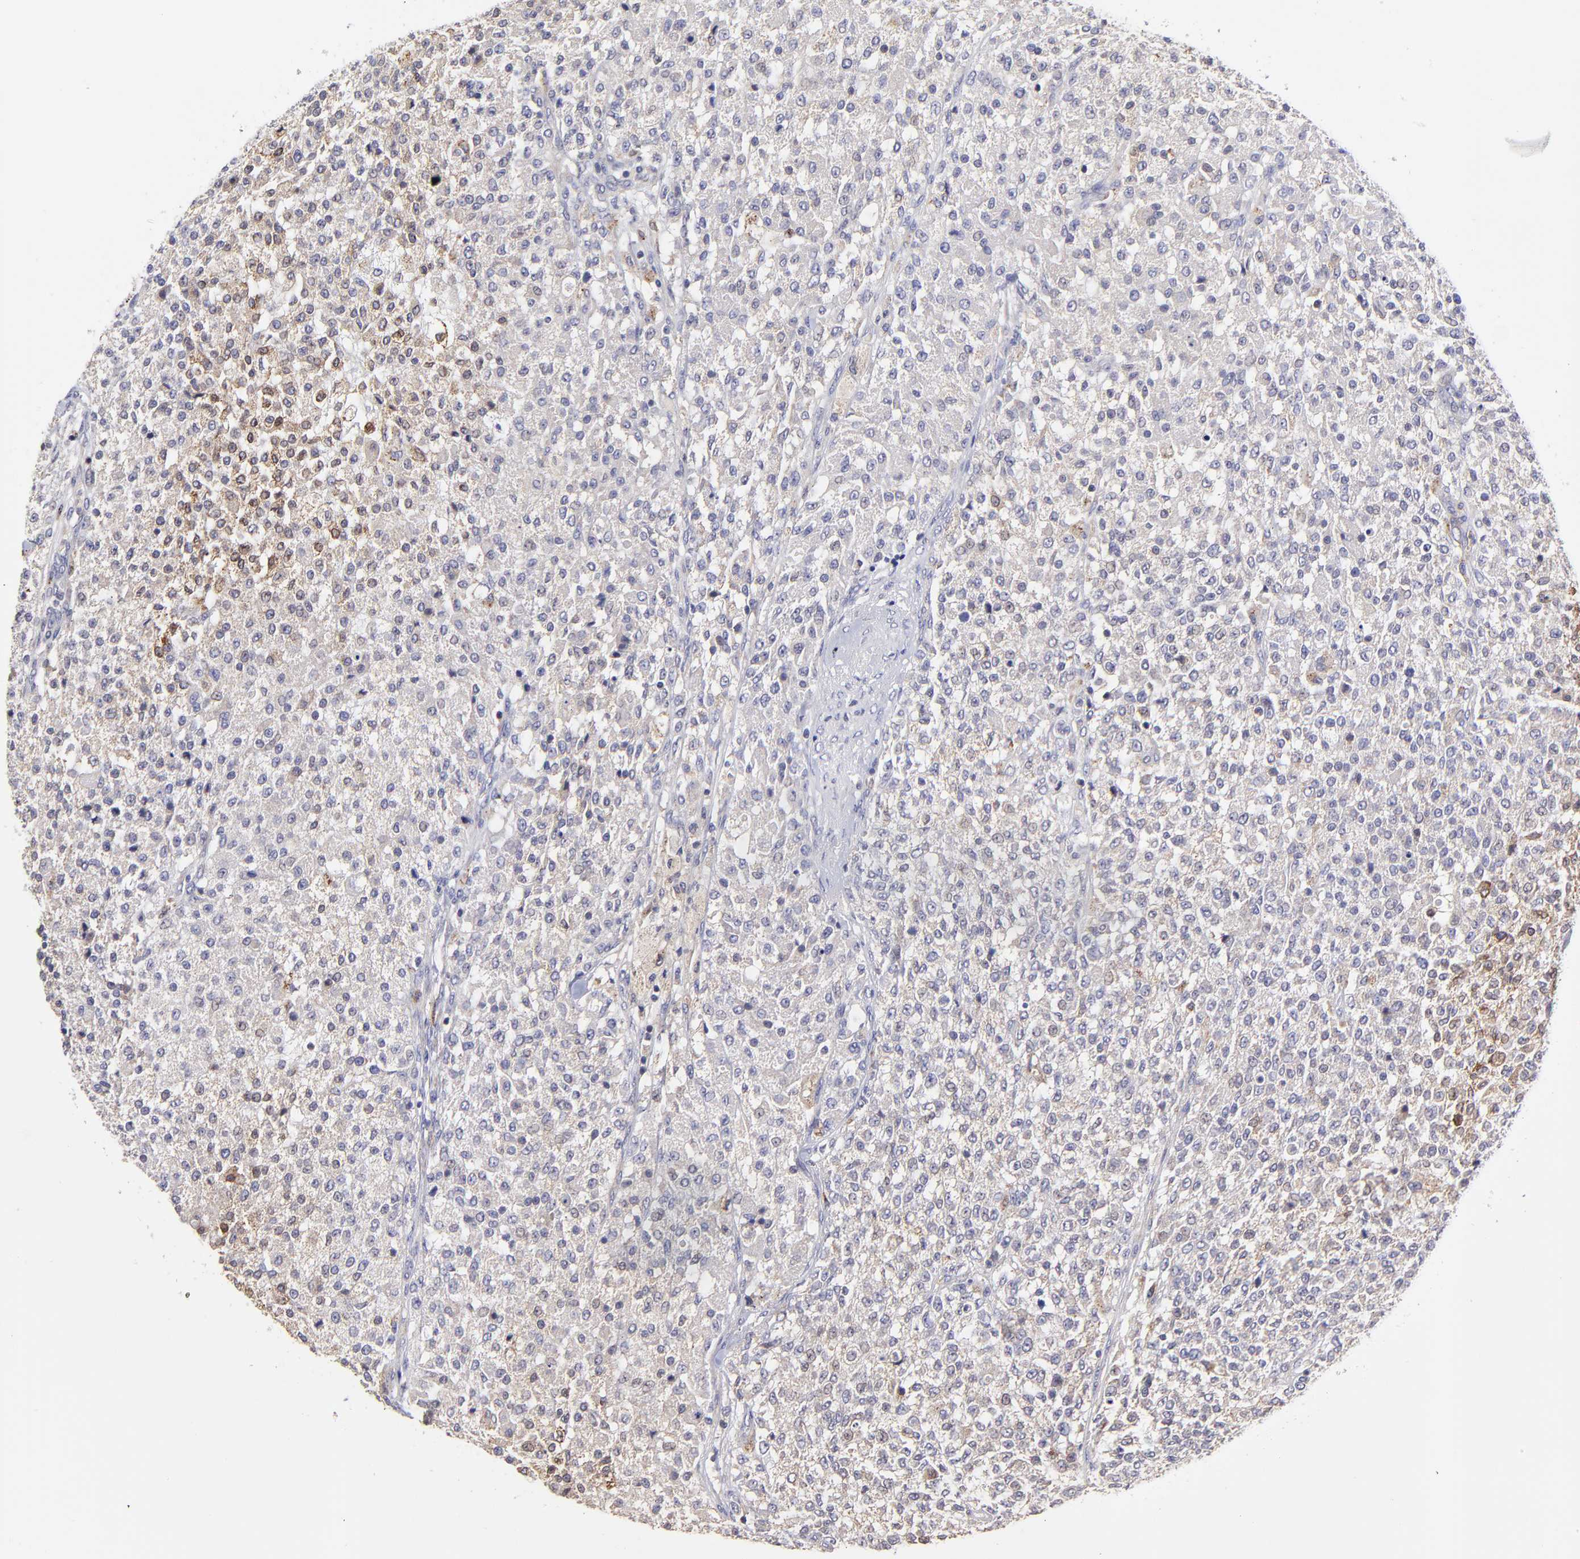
{"staining": {"intensity": "moderate", "quantity": "<25%", "location": "cytoplasmic/membranous"}, "tissue": "testis cancer", "cell_type": "Tumor cells", "image_type": "cancer", "snomed": [{"axis": "morphology", "description": "Seminoma, NOS"}, {"axis": "topography", "description": "Testis"}], "caption": "Brown immunohistochemical staining in human testis seminoma displays moderate cytoplasmic/membranous positivity in about <25% of tumor cells. The staining was performed using DAB, with brown indicating positive protein expression. Nuclei are stained blue with hematoxylin.", "gene": "GCSAM", "patient": {"sex": "male", "age": 59}}